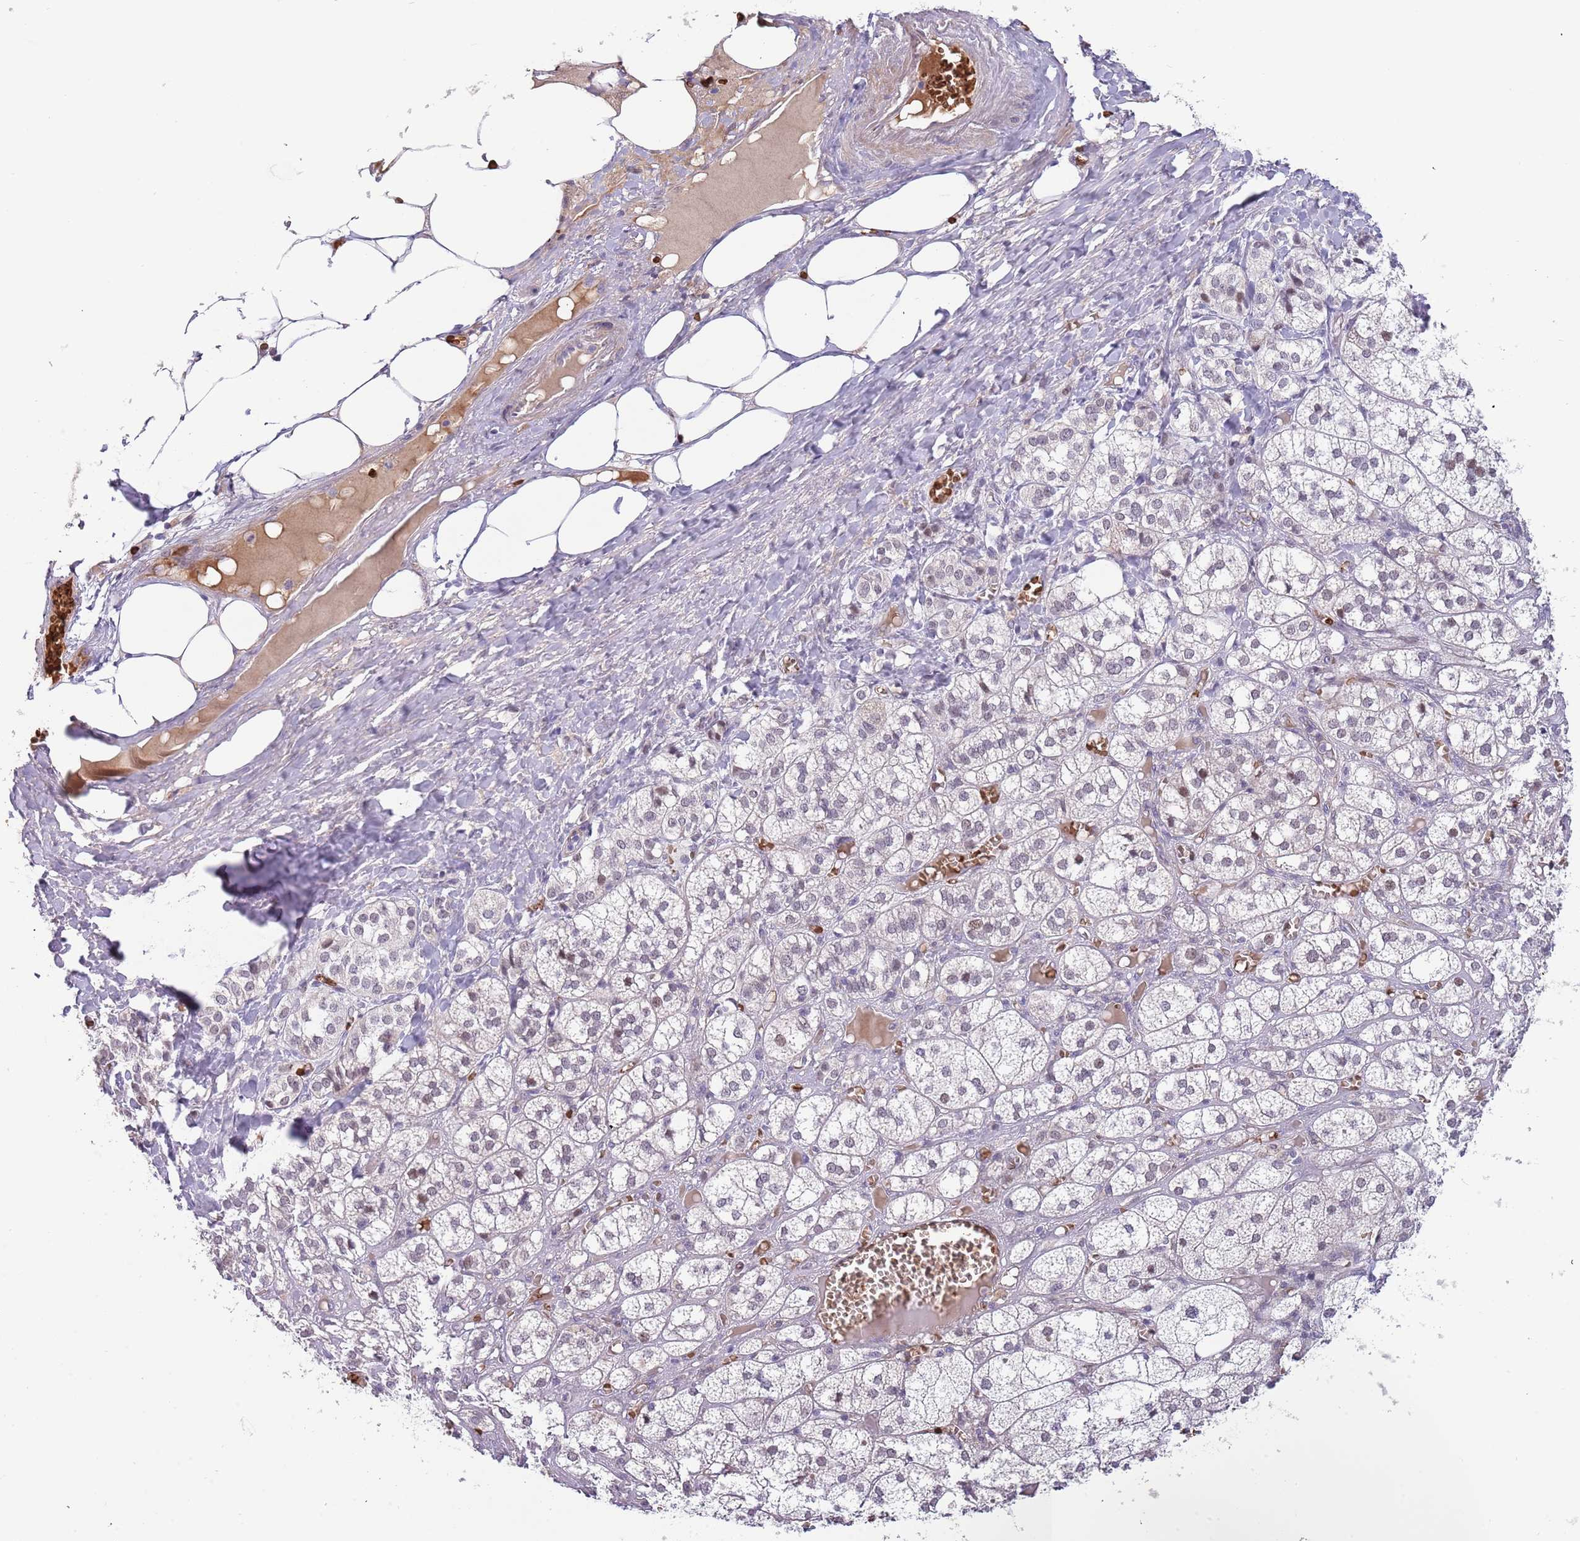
{"staining": {"intensity": "moderate", "quantity": "<25%", "location": "nuclear"}, "tissue": "adrenal gland", "cell_type": "Glandular cells", "image_type": "normal", "snomed": [{"axis": "morphology", "description": "Normal tissue, NOS"}, {"axis": "topography", "description": "Adrenal gland"}], "caption": "Adrenal gland stained with IHC demonstrates moderate nuclear expression in approximately <25% of glandular cells. The staining was performed using DAB (3,3'-diaminobenzidine), with brown indicating positive protein expression. Nuclei are stained blue with hematoxylin.", "gene": "LYPD6B", "patient": {"sex": "female", "age": 61}}